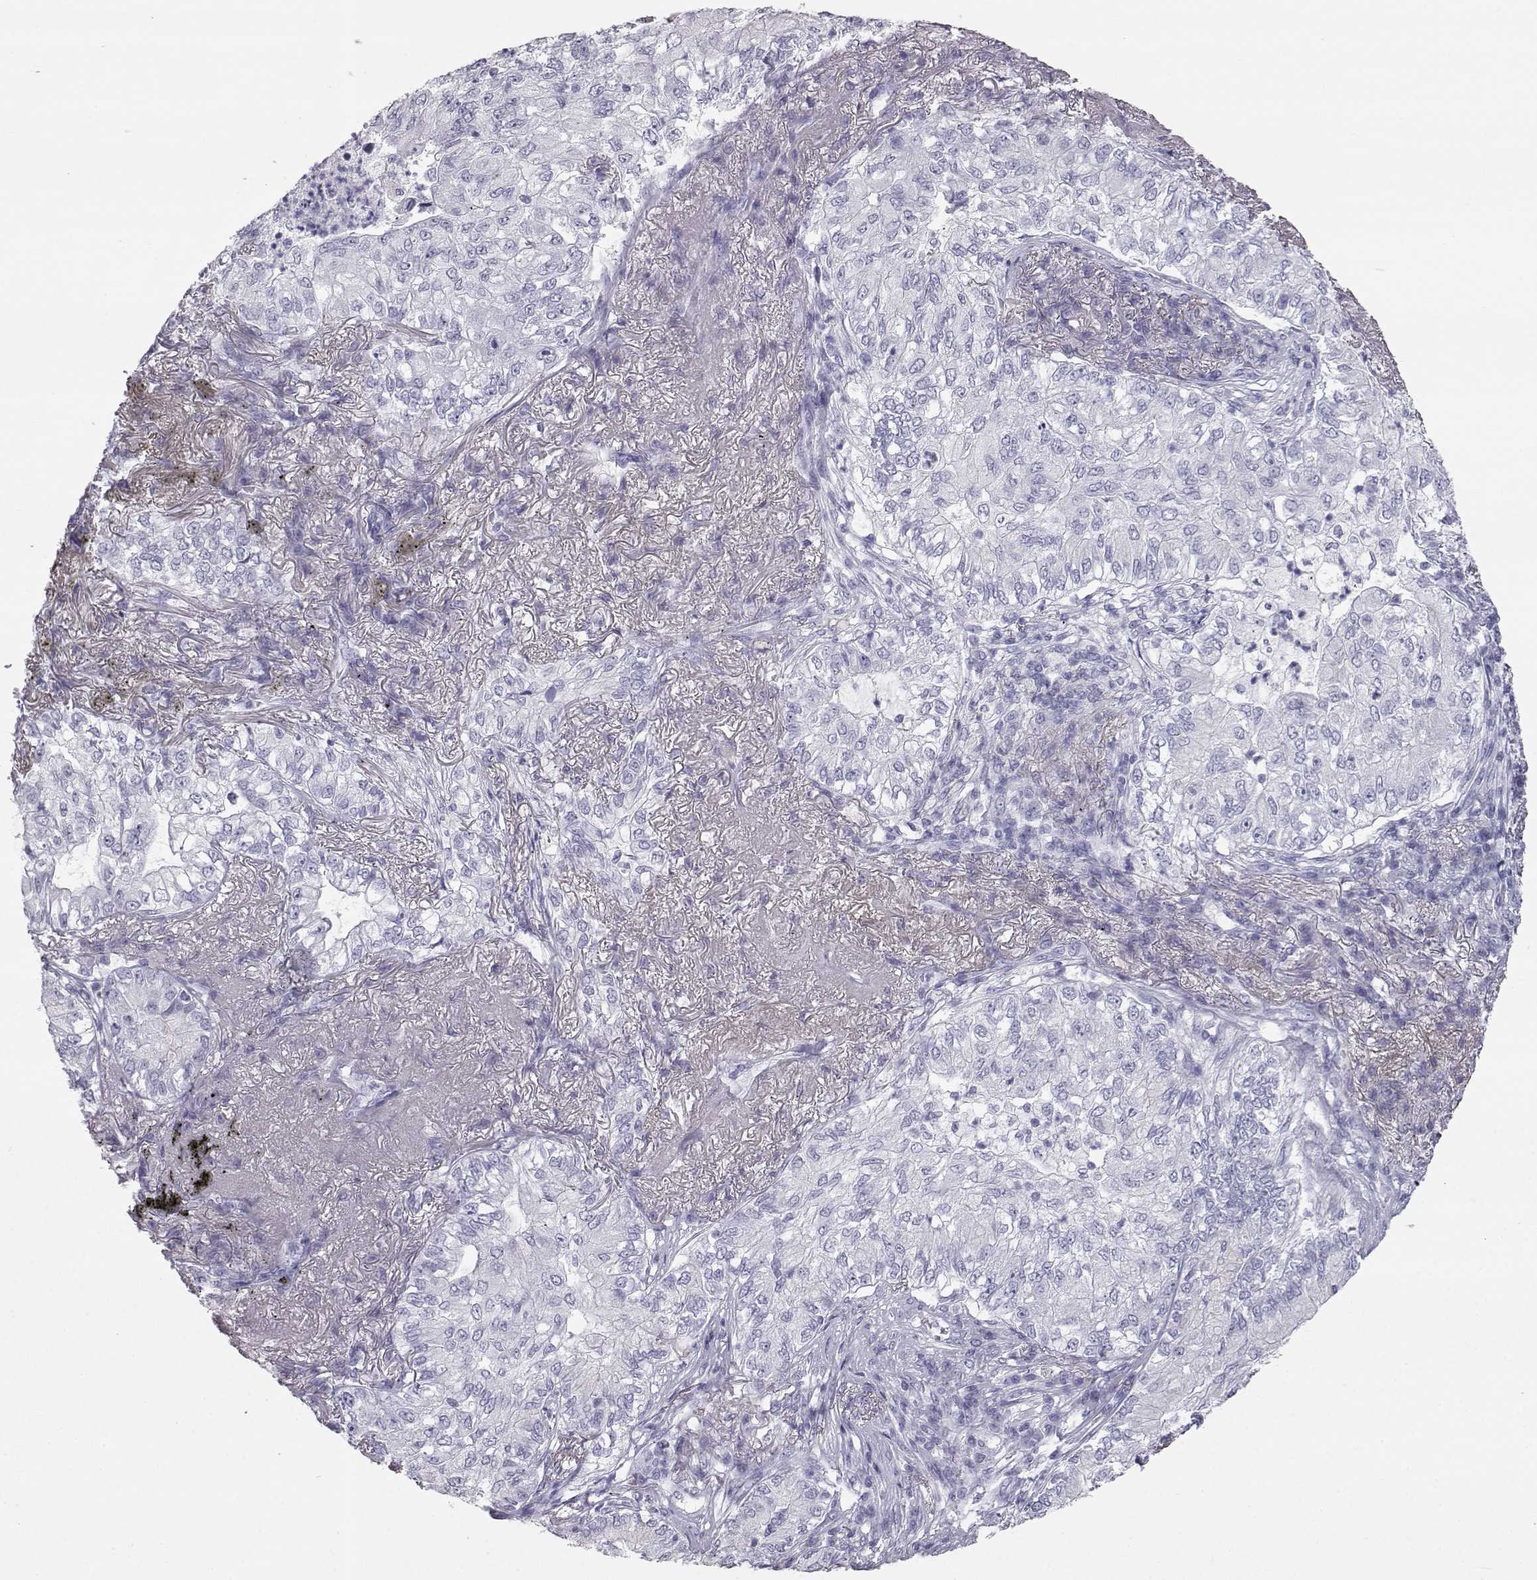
{"staining": {"intensity": "negative", "quantity": "none", "location": "none"}, "tissue": "lung cancer", "cell_type": "Tumor cells", "image_type": "cancer", "snomed": [{"axis": "morphology", "description": "Adenocarcinoma, NOS"}, {"axis": "topography", "description": "Lung"}], "caption": "The micrograph shows no staining of tumor cells in adenocarcinoma (lung). The staining is performed using DAB brown chromogen with nuclei counter-stained in using hematoxylin.", "gene": "ITLN2", "patient": {"sex": "female", "age": 73}}